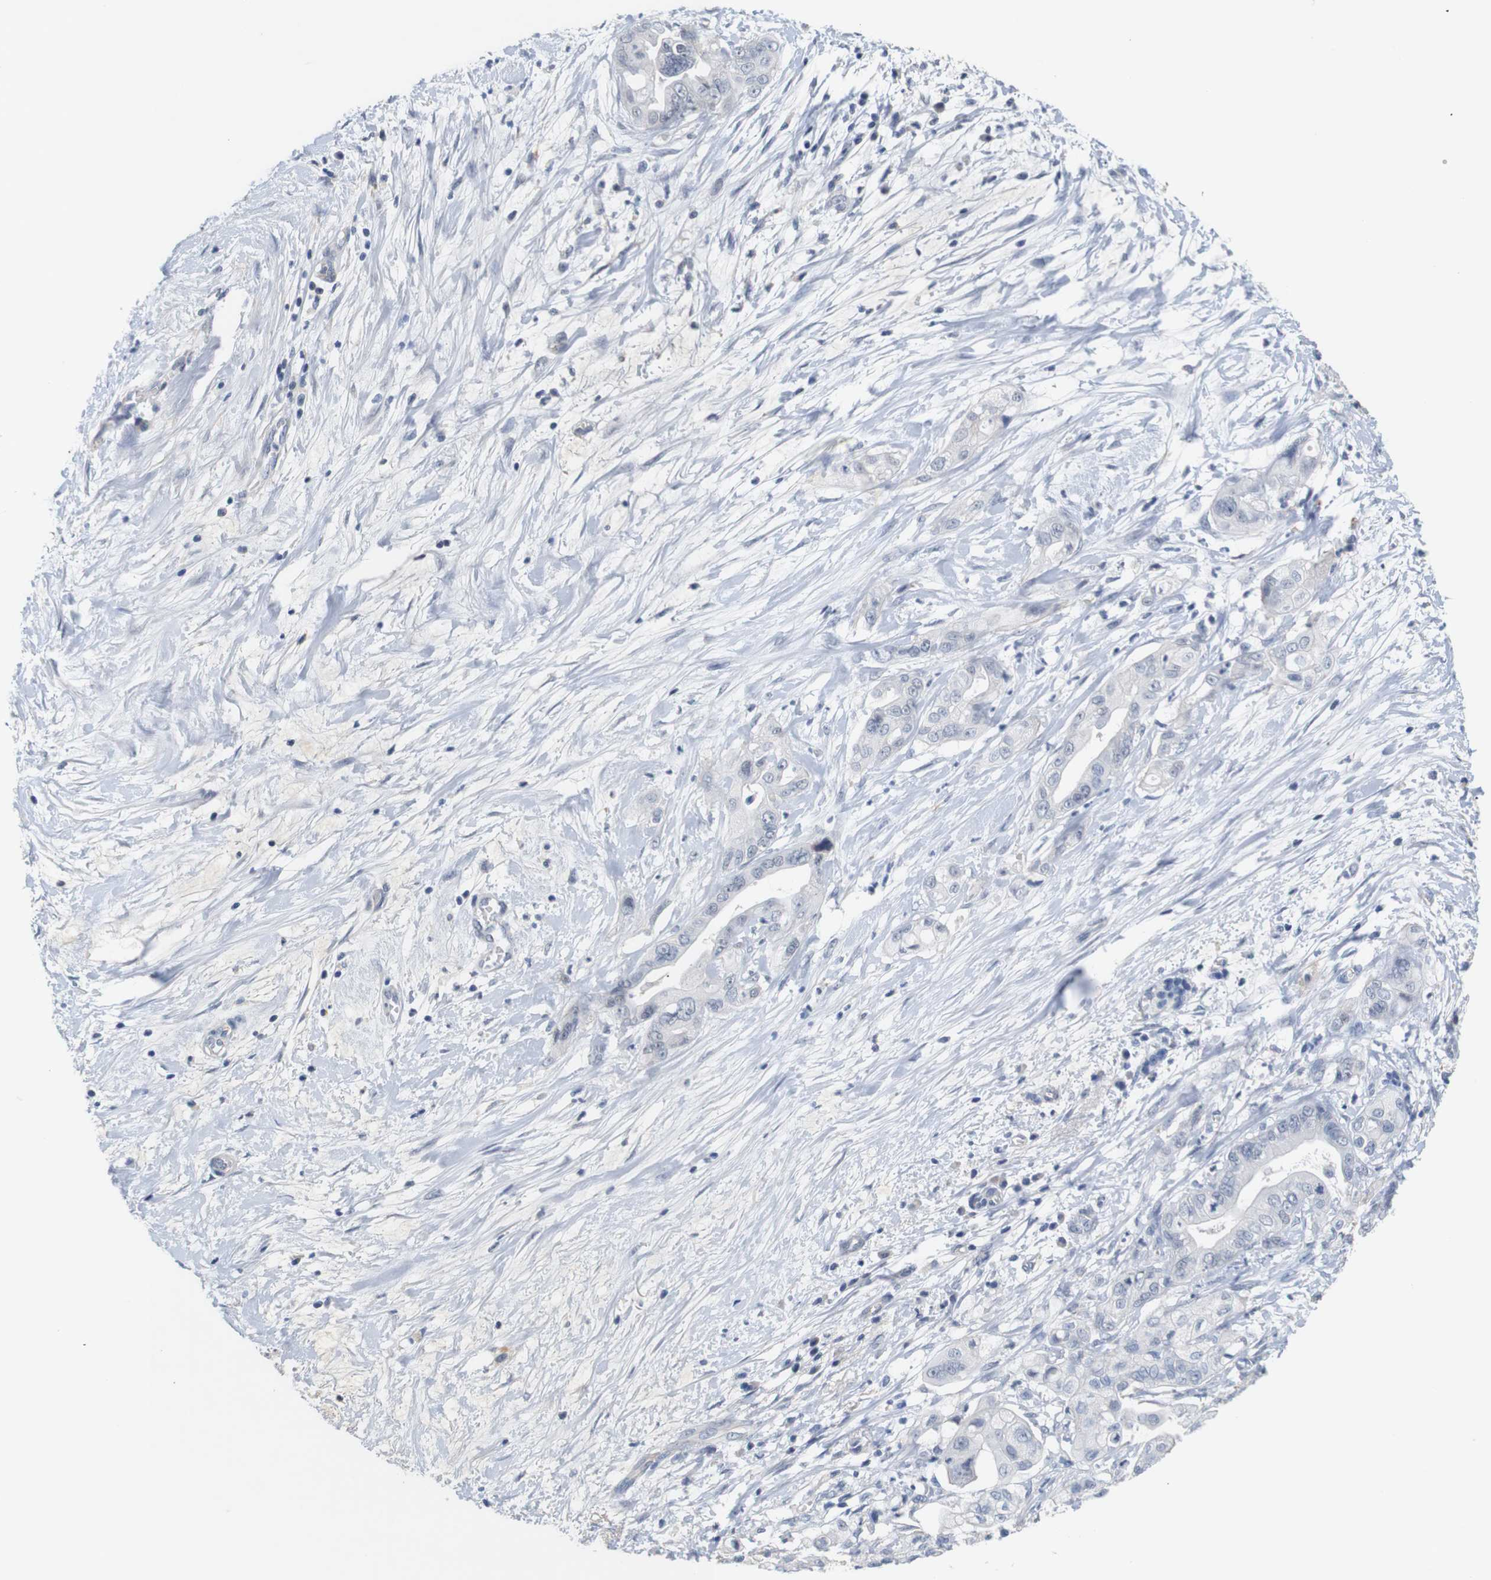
{"staining": {"intensity": "negative", "quantity": "none", "location": "none"}, "tissue": "pancreatic cancer", "cell_type": "Tumor cells", "image_type": "cancer", "snomed": [{"axis": "morphology", "description": "Adenocarcinoma, NOS"}, {"axis": "topography", "description": "Pancreas"}], "caption": "Tumor cells are negative for protein expression in human pancreatic cancer (adenocarcinoma).", "gene": "OTOF", "patient": {"sex": "female", "age": 75}}